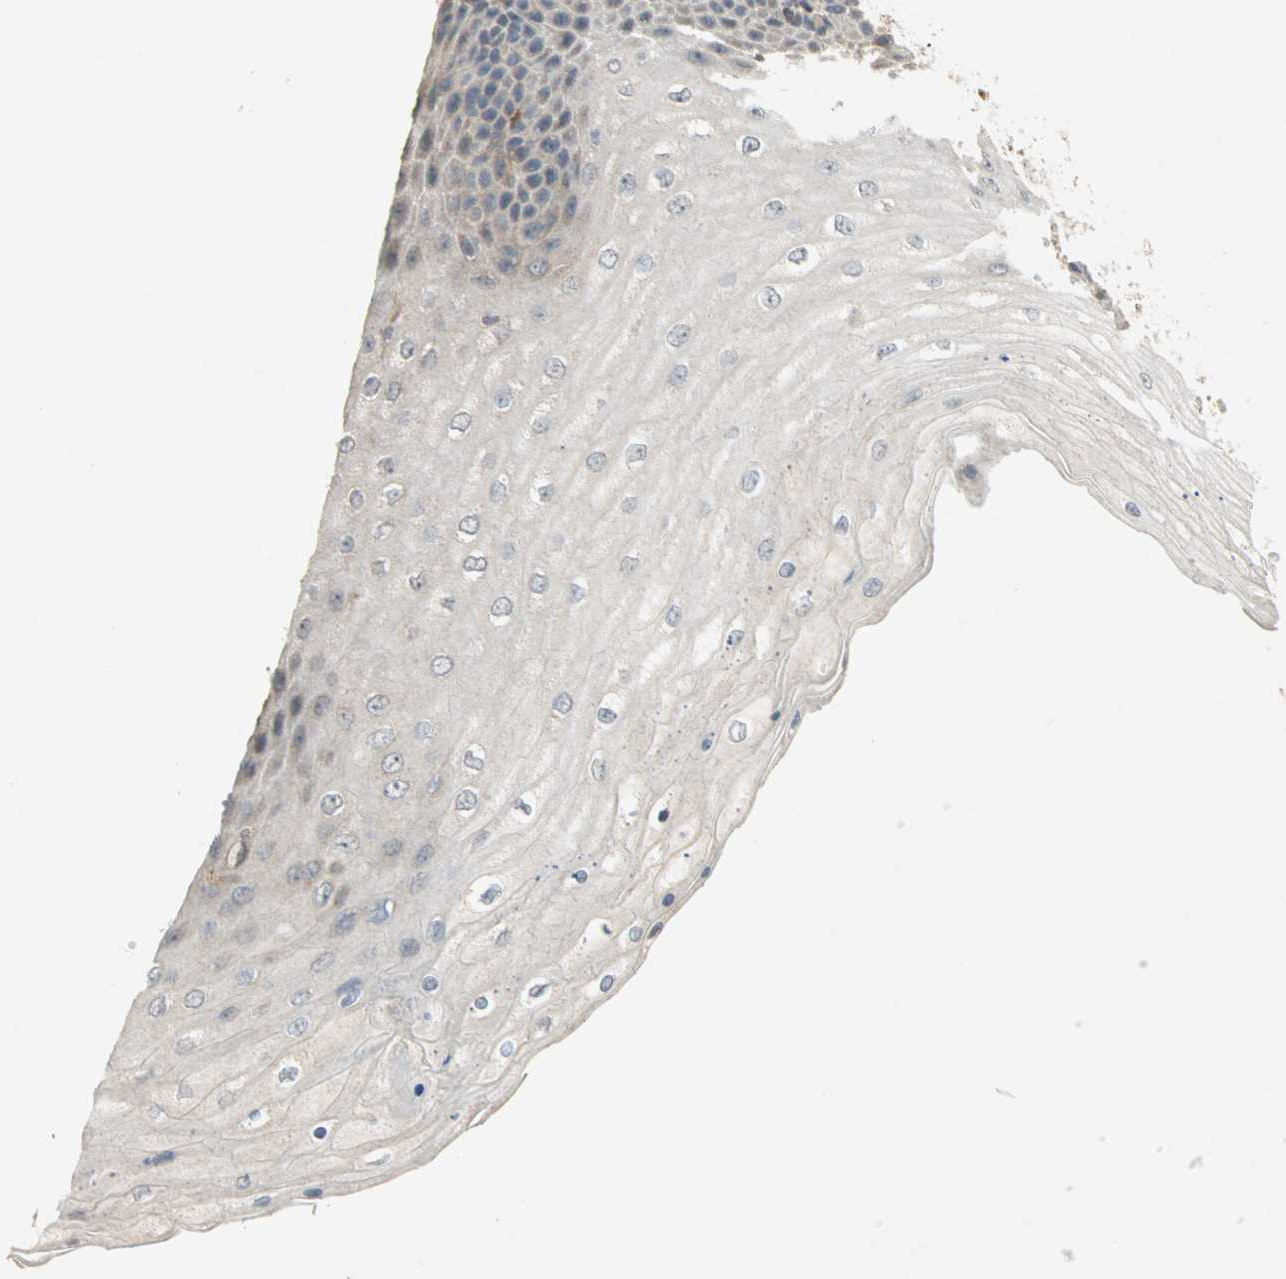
{"staining": {"intensity": "negative", "quantity": "none", "location": "none"}, "tissue": "skin", "cell_type": "Epidermal cells", "image_type": "normal", "snomed": [{"axis": "morphology", "description": "Normal tissue, NOS"}, {"axis": "topography", "description": "Anal"}], "caption": "The micrograph exhibits no staining of epidermal cells in unremarkable skin.", "gene": "PROS1", "patient": {"sex": "female", "age": 46}}